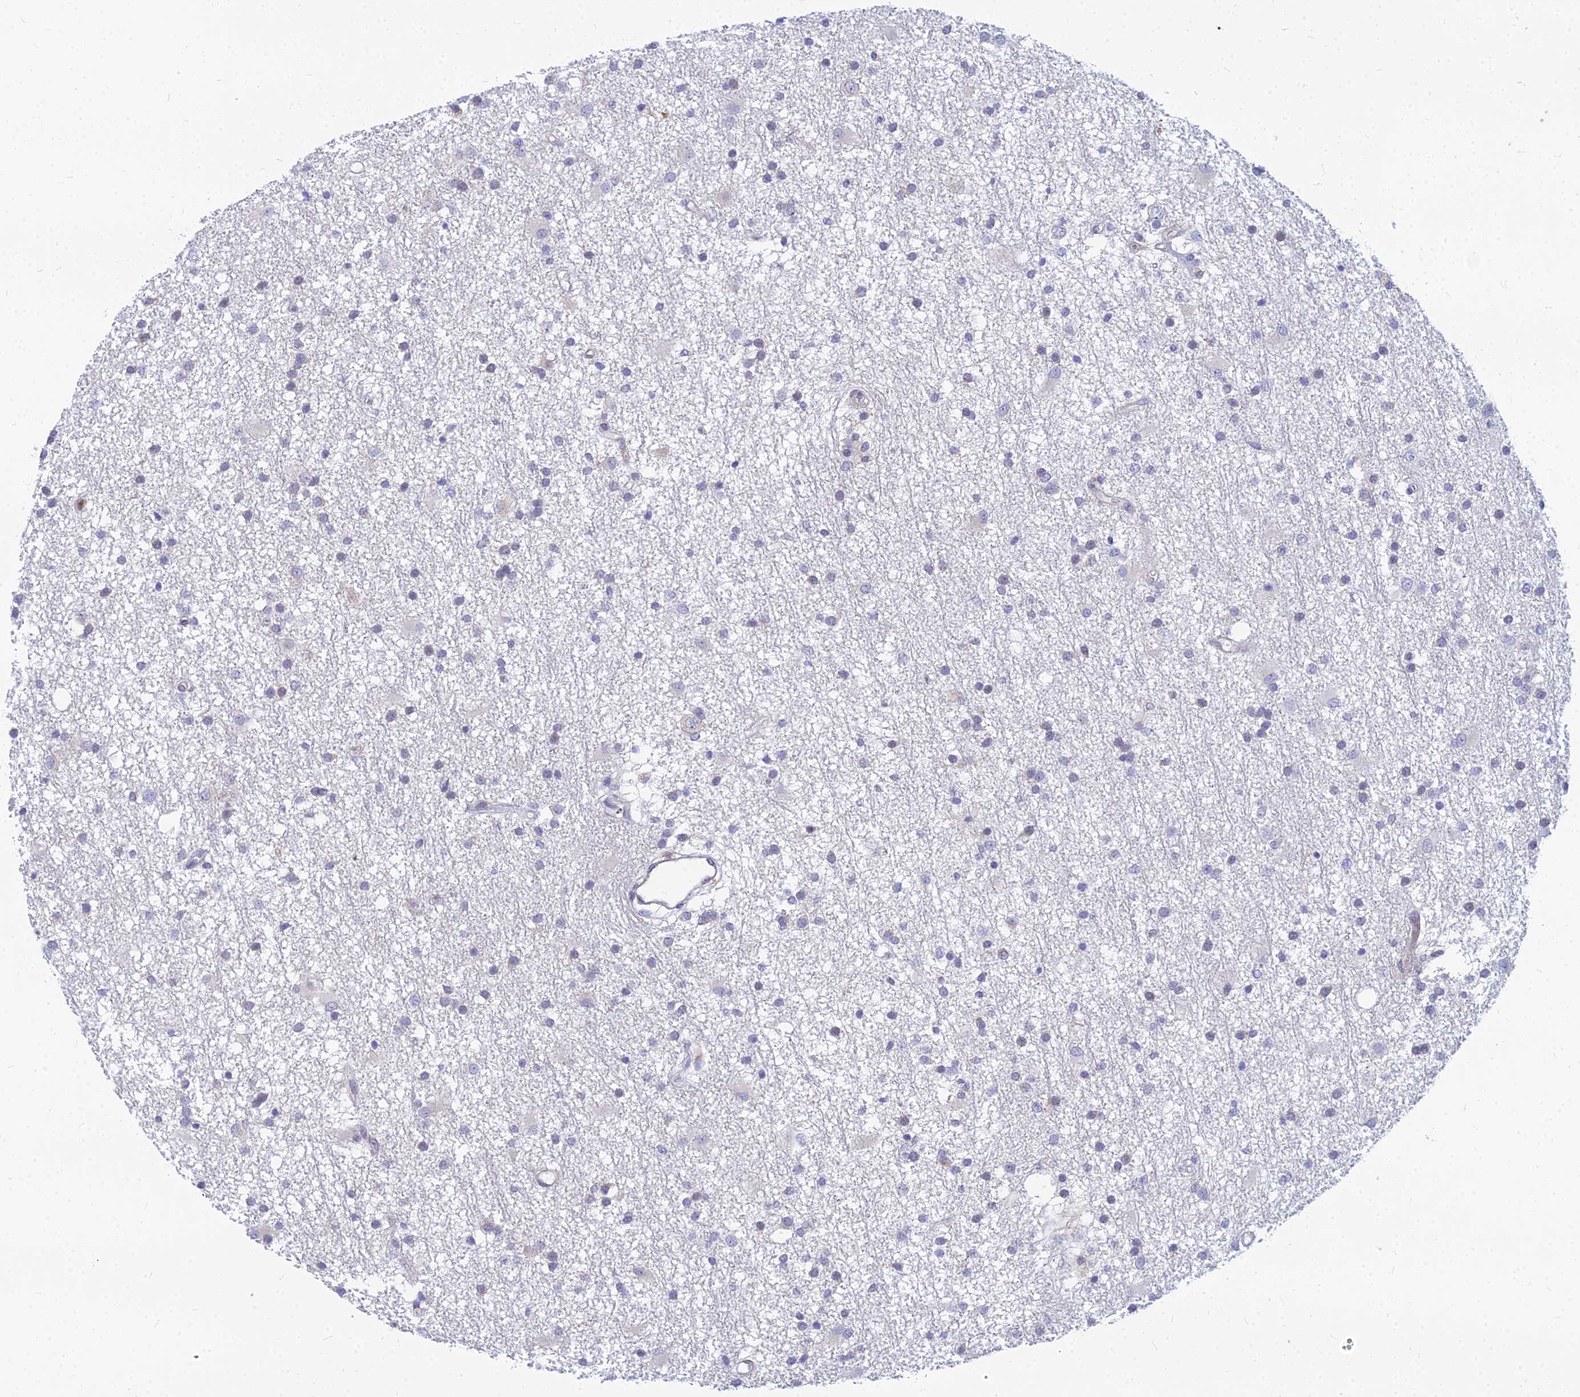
{"staining": {"intensity": "negative", "quantity": "none", "location": "none"}, "tissue": "glioma", "cell_type": "Tumor cells", "image_type": "cancer", "snomed": [{"axis": "morphology", "description": "Glioma, malignant, High grade"}, {"axis": "topography", "description": "Brain"}], "caption": "The image demonstrates no significant positivity in tumor cells of glioma. Nuclei are stained in blue.", "gene": "CCT6B", "patient": {"sex": "male", "age": 77}}